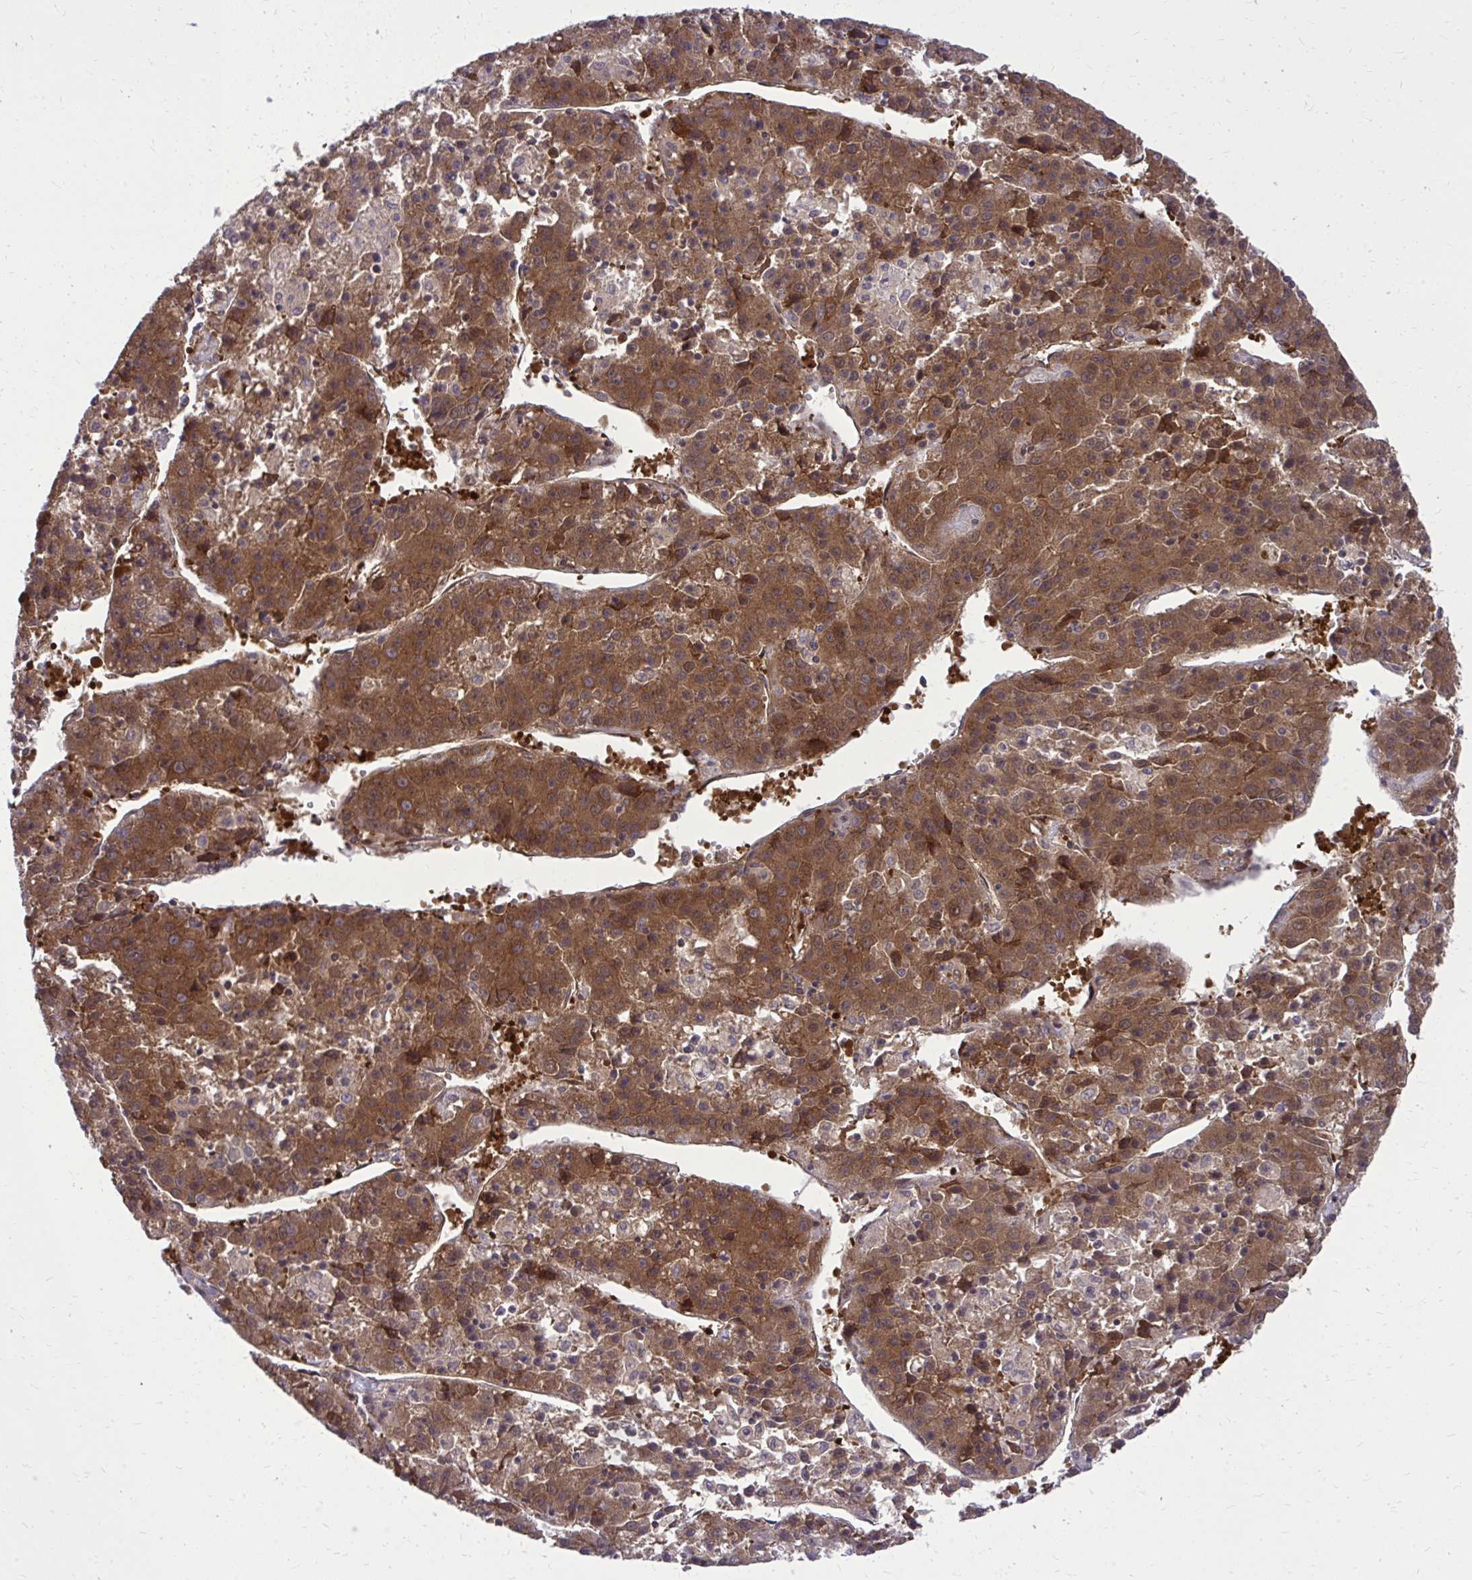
{"staining": {"intensity": "strong", "quantity": ">75%", "location": "cytoplasmic/membranous"}, "tissue": "liver cancer", "cell_type": "Tumor cells", "image_type": "cancer", "snomed": [{"axis": "morphology", "description": "Carcinoma, Hepatocellular, NOS"}, {"axis": "topography", "description": "Liver"}], "caption": "About >75% of tumor cells in human liver hepatocellular carcinoma demonstrate strong cytoplasmic/membranous protein staining as visualized by brown immunohistochemical staining.", "gene": "PPP5C", "patient": {"sex": "female", "age": 53}}